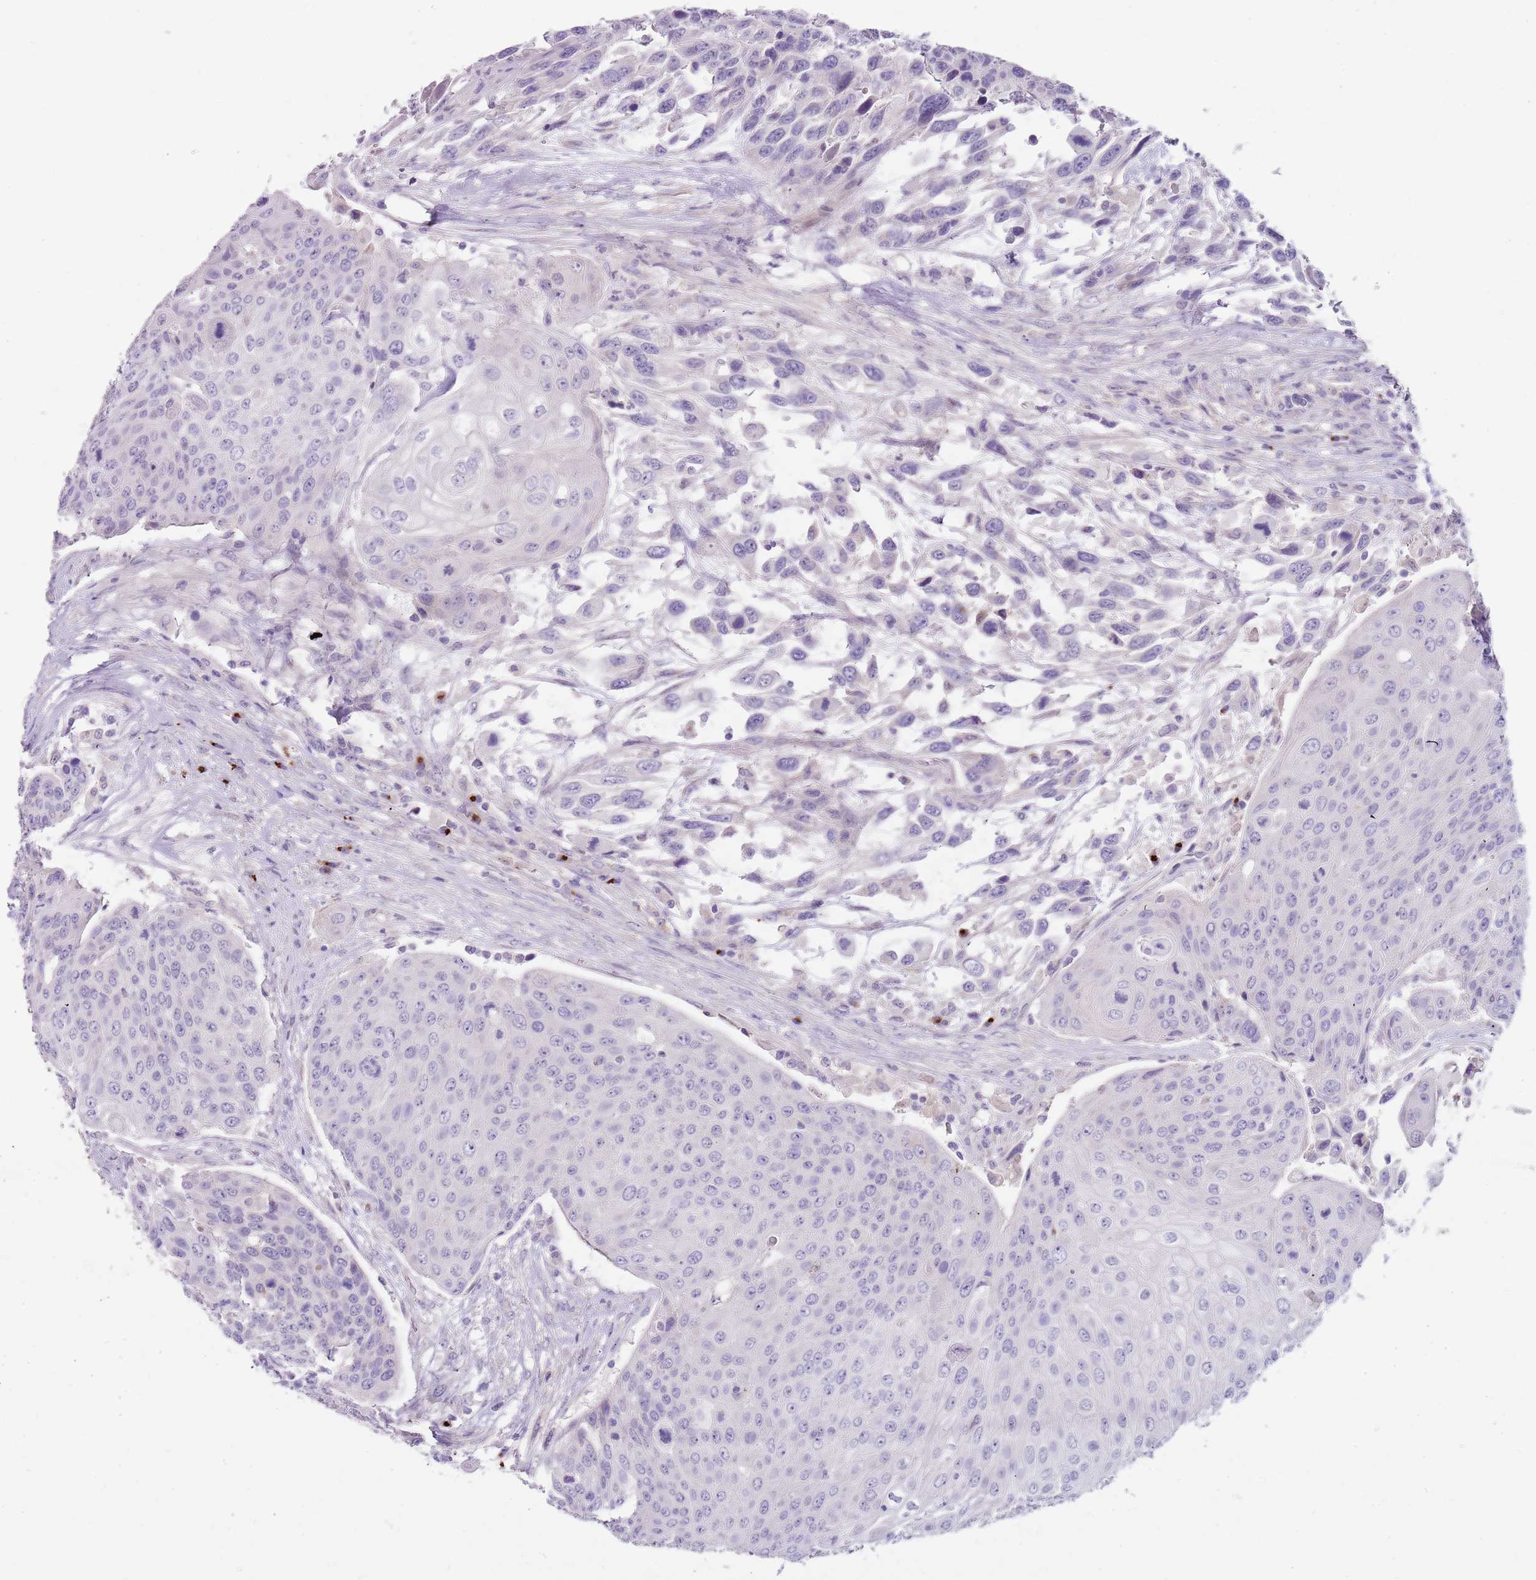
{"staining": {"intensity": "negative", "quantity": "none", "location": "none"}, "tissue": "urothelial cancer", "cell_type": "Tumor cells", "image_type": "cancer", "snomed": [{"axis": "morphology", "description": "Urothelial carcinoma, High grade"}, {"axis": "topography", "description": "Urinary bladder"}], "caption": "A histopathology image of human urothelial cancer is negative for staining in tumor cells.", "gene": "C2CD3", "patient": {"sex": "female", "age": 70}}